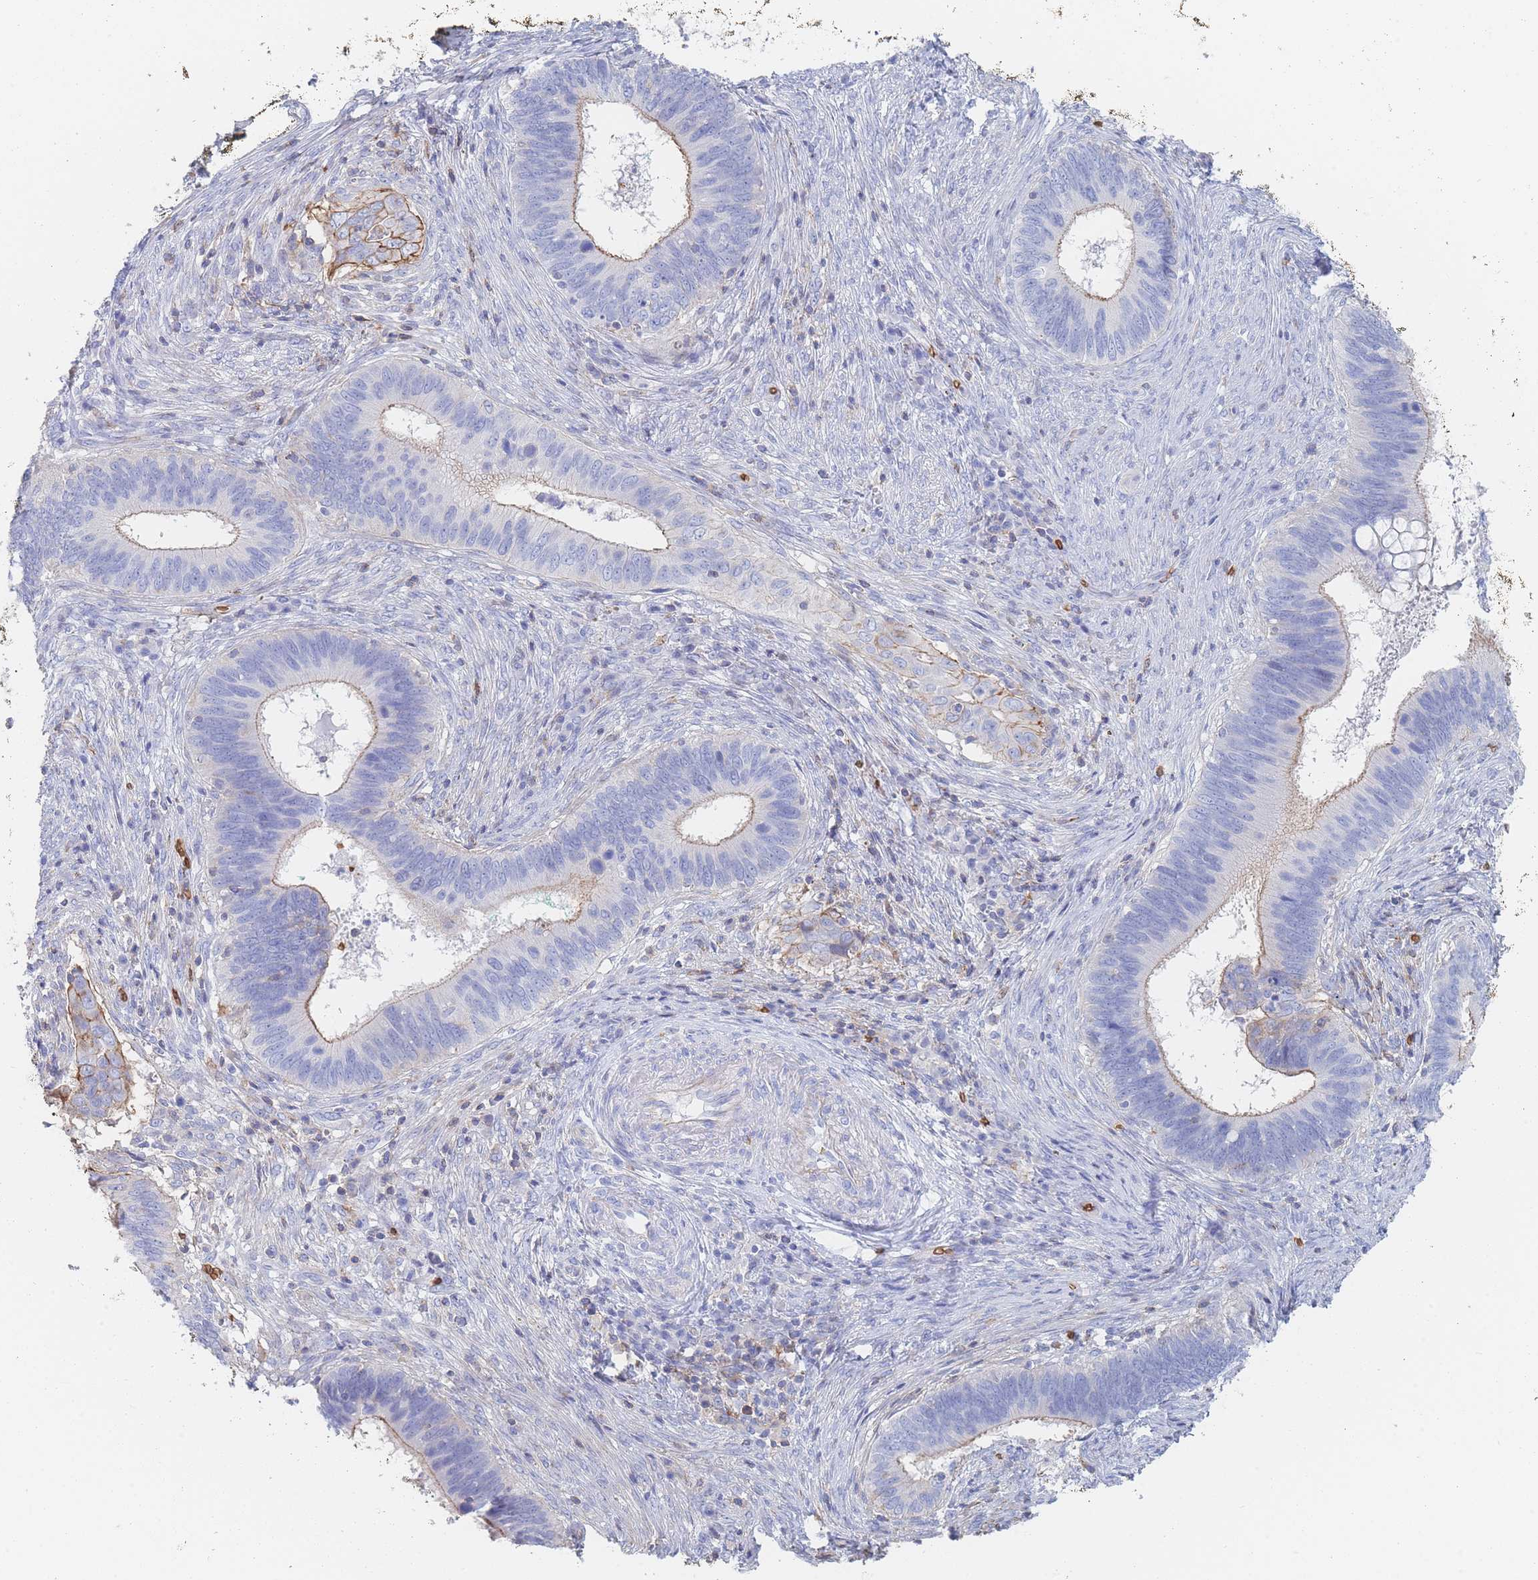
{"staining": {"intensity": "weak", "quantity": "25%-75%", "location": "cytoplasmic/membranous"}, "tissue": "cervical cancer", "cell_type": "Tumor cells", "image_type": "cancer", "snomed": [{"axis": "morphology", "description": "Adenocarcinoma, NOS"}, {"axis": "topography", "description": "Cervix"}], "caption": "Cervical adenocarcinoma stained for a protein (brown) reveals weak cytoplasmic/membranous positive expression in about 25%-75% of tumor cells.", "gene": "SLC2A1", "patient": {"sex": "female", "age": 42}}